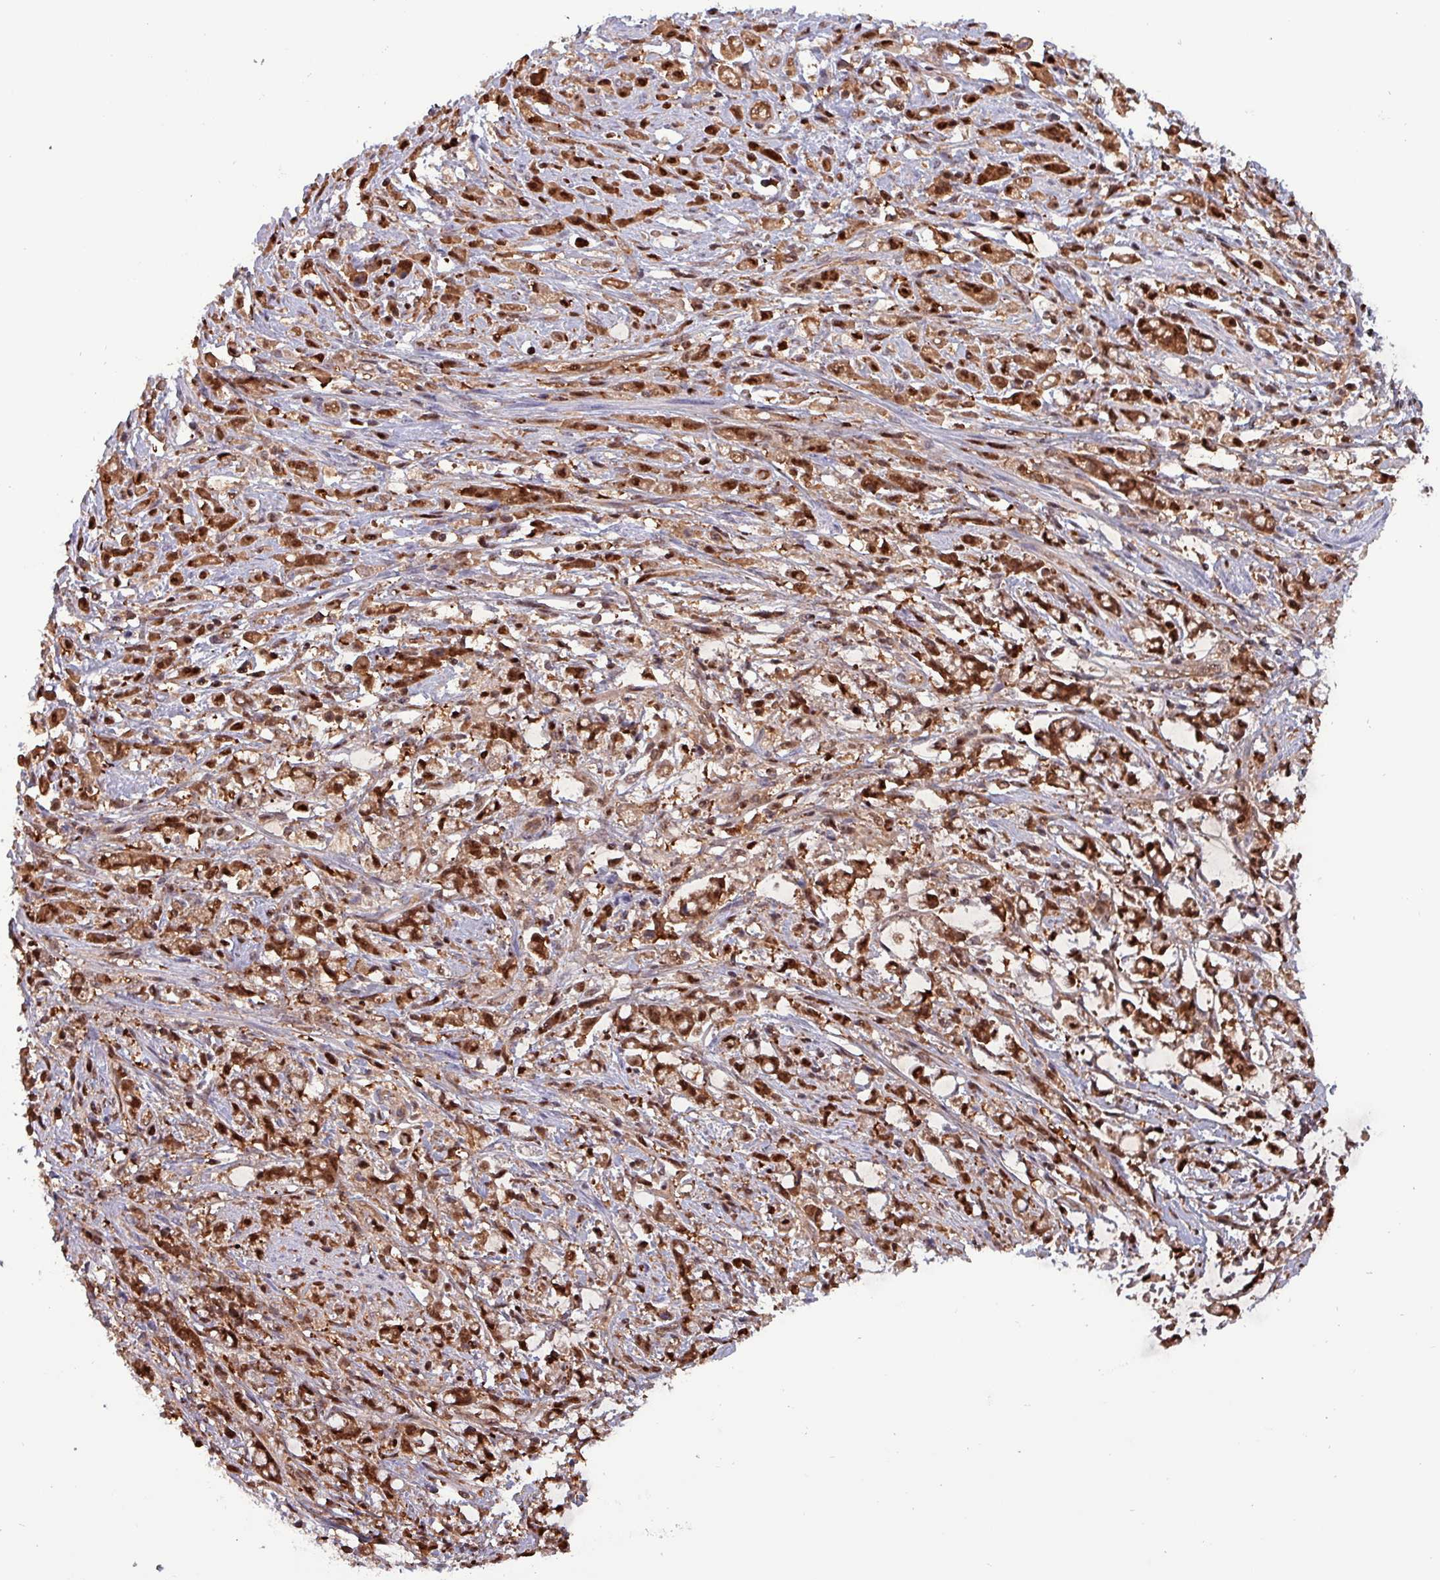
{"staining": {"intensity": "strong", "quantity": ">75%", "location": "cytoplasmic/membranous,nuclear"}, "tissue": "stomach cancer", "cell_type": "Tumor cells", "image_type": "cancer", "snomed": [{"axis": "morphology", "description": "Adenocarcinoma, NOS"}, {"axis": "topography", "description": "Stomach"}], "caption": "DAB immunohistochemical staining of stomach cancer (adenocarcinoma) shows strong cytoplasmic/membranous and nuclear protein staining in approximately >75% of tumor cells.", "gene": "PSMB8", "patient": {"sex": "female", "age": 60}}